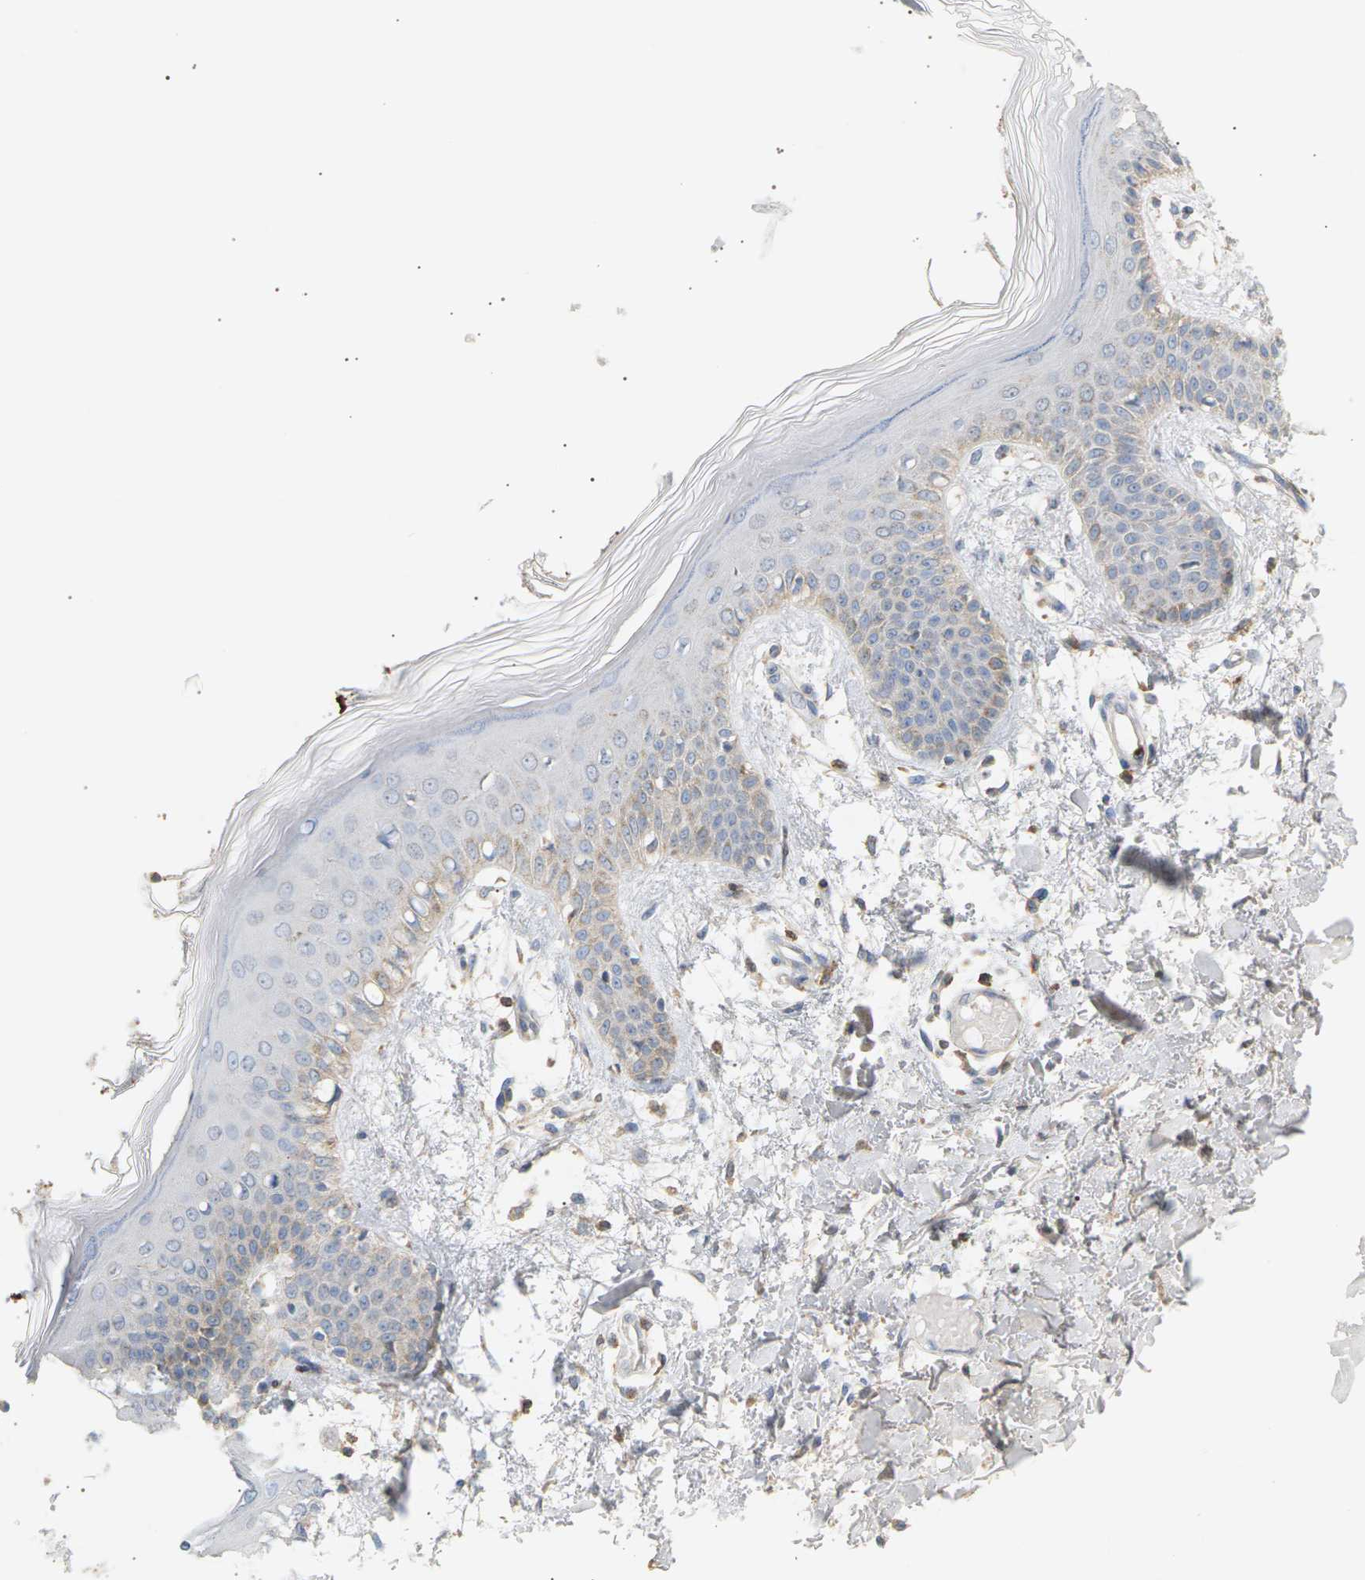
{"staining": {"intensity": "weak", "quantity": "25%-75%", "location": "cytoplasmic/membranous"}, "tissue": "skin", "cell_type": "Fibroblasts", "image_type": "normal", "snomed": [{"axis": "morphology", "description": "Normal tissue, NOS"}, {"axis": "topography", "description": "Skin"}], "caption": "Immunohistochemical staining of unremarkable skin displays low levels of weak cytoplasmic/membranous staining in approximately 25%-75% of fibroblasts.", "gene": "LIME1", "patient": {"sex": "male", "age": 53}}